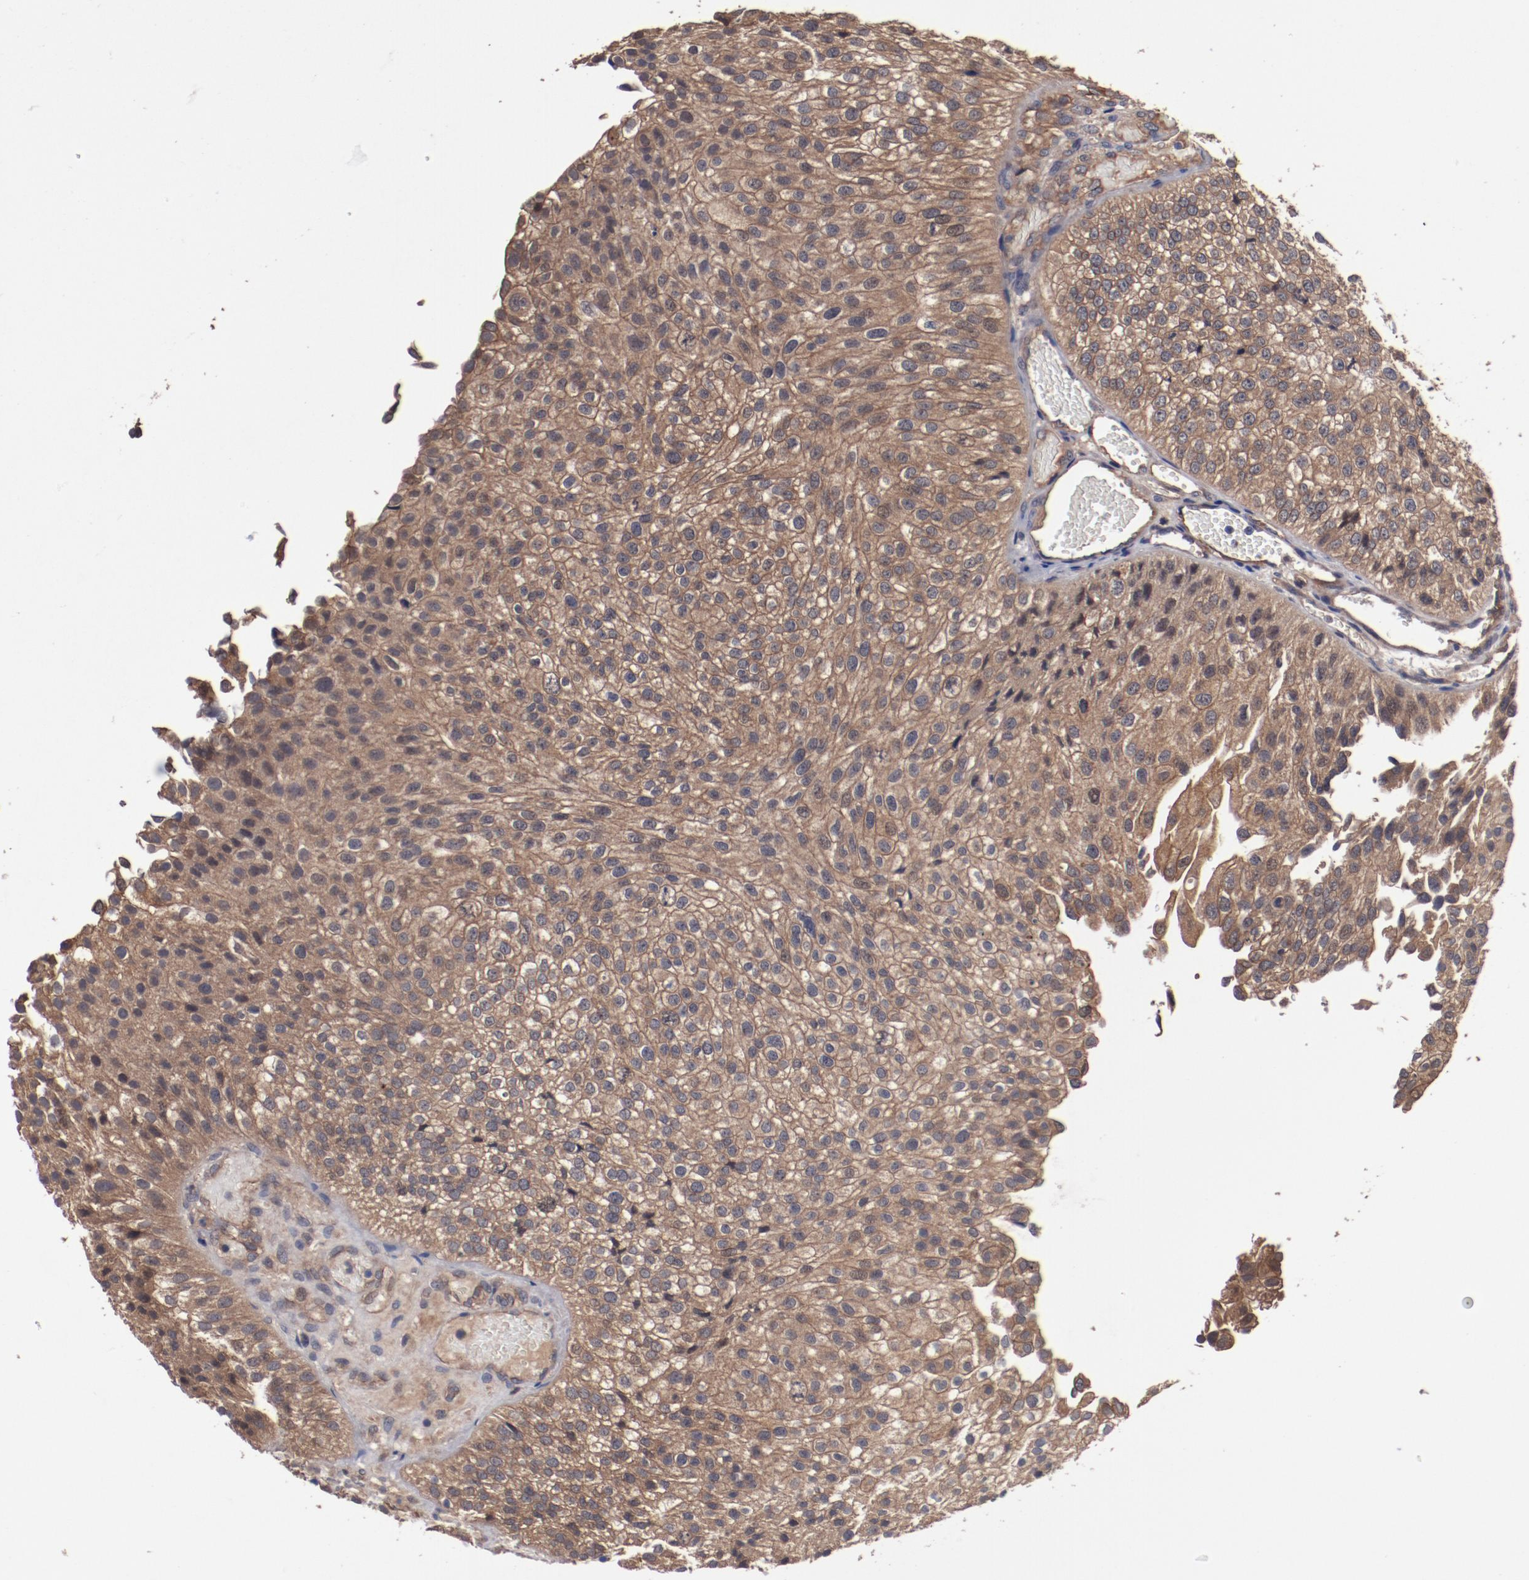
{"staining": {"intensity": "moderate", "quantity": ">75%", "location": "cytoplasmic/membranous"}, "tissue": "urothelial cancer", "cell_type": "Tumor cells", "image_type": "cancer", "snomed": [{"axis": "morphology", "description": "Urothelial carcinoma, Low grade"}, {"axis": "topography", "description": "Urinary bladder"}], "caption": "An immunohistochemistry image of neoplastic tissue is shown. Protein staining in brown labels moderate cytoplasmic/membranous positivity in urothelial cancer within tumor cells. (DAB (3,3'-diaminobenzidine) IHC, brown staining for protein, blue staining for nuclei).", "gene": "DNAAF2", "patient": {"sex": "female", "age": 89}}